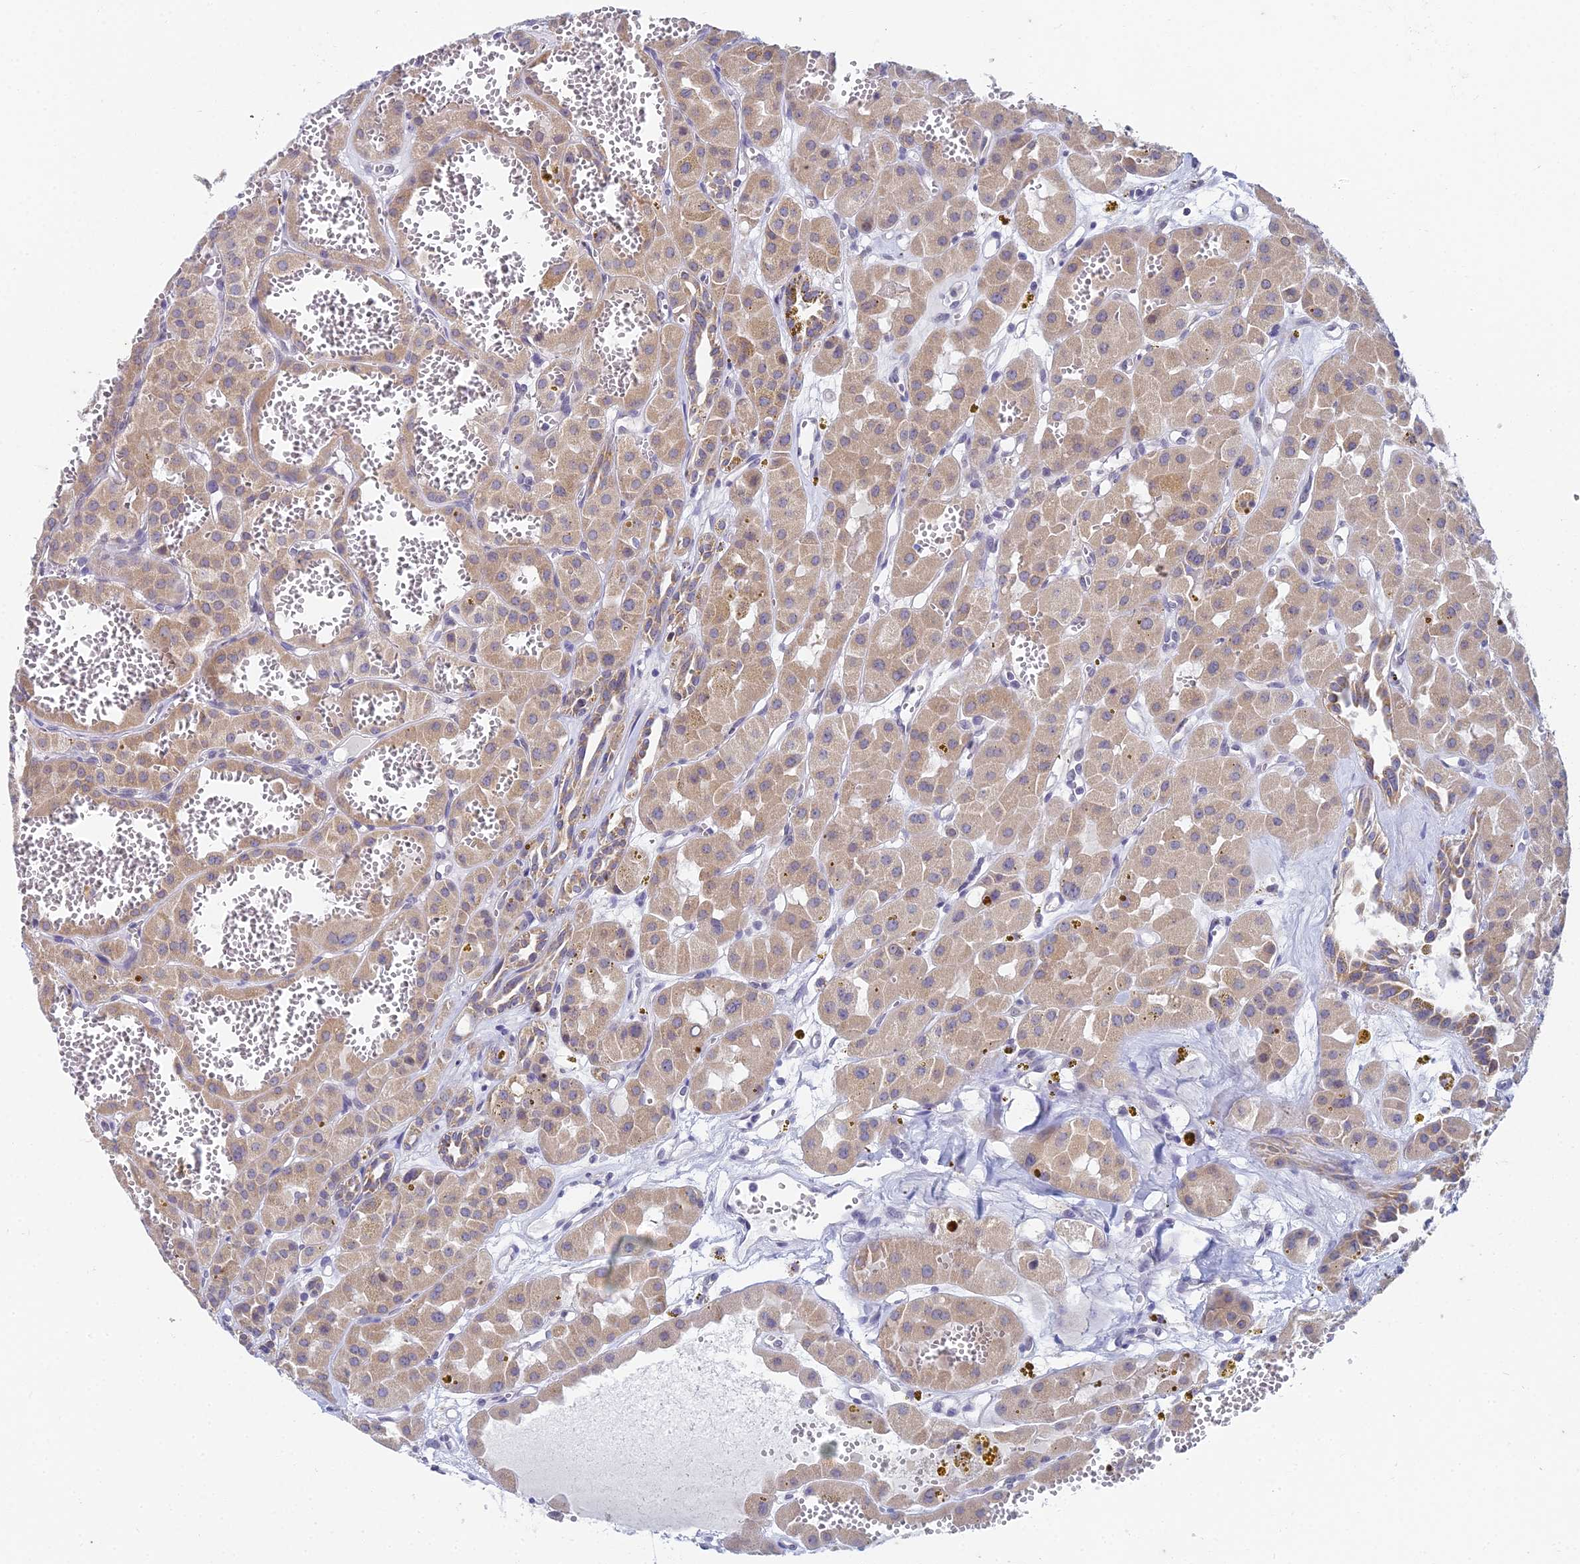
{"staining": {"intensity": "moderate", "quantity": ">75%", "location": "cytoplasmic/membranous"}, "tissue": "renal cancer", "cell_type": "Tumor cells", "image_type": "cancer", "snomed": [{"axis": "morphology", "description": "Carcinoma, NOS"}, {"axis": "topography", "description": "Kidney"}], "caption": "Immunohistochemical staining of renal carcinoma shows medium levels of moderate cytoplasmic/membranous protein staining in approximately >75% of tumor cells. The staining is performed using DAB brown chromogen to label protein expression. The nuclei are counter-stained blue using hematoxylin.", "gene": "EEF2KMT", "patient": {"sex": "female", "age": 75}}